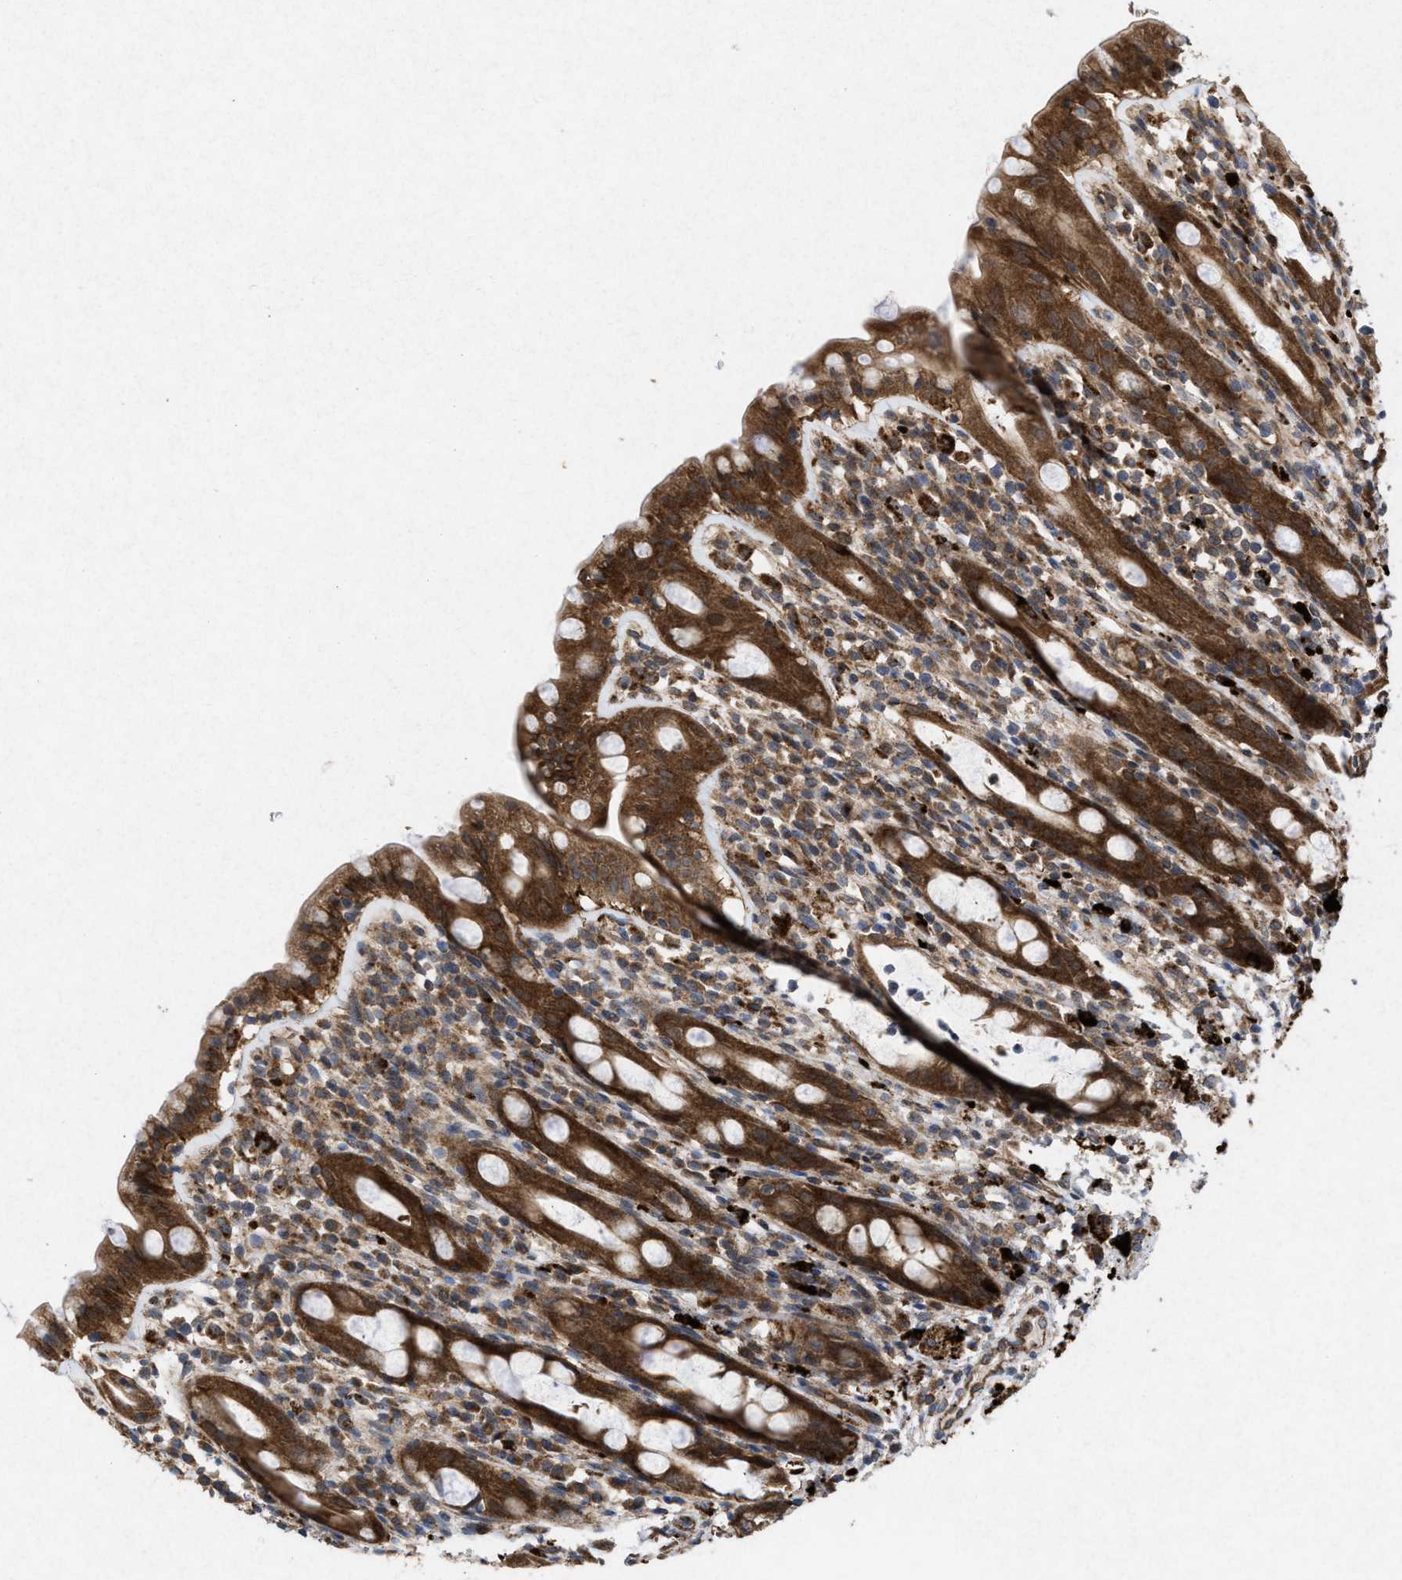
{"staining": {"intensity": "strong", "quantity": ">75%", "location": "cytoplasmic/membranous"}, "tissue": "rectum", "cell_type": "Glandular cells", "image_type": "normal", "snomed": [{"axis": "morphology", "description": "Normal tissue, NOS"}, {"axis": "topography", "description": "Rectum"}], "caption": "Protein staining exhibits strong cytoplasmic/membranous expression in about >75% of glandular cells in unremarkable rectum.", "gene": "MSI2", "patient": {"sex": "male", "age": 44}}